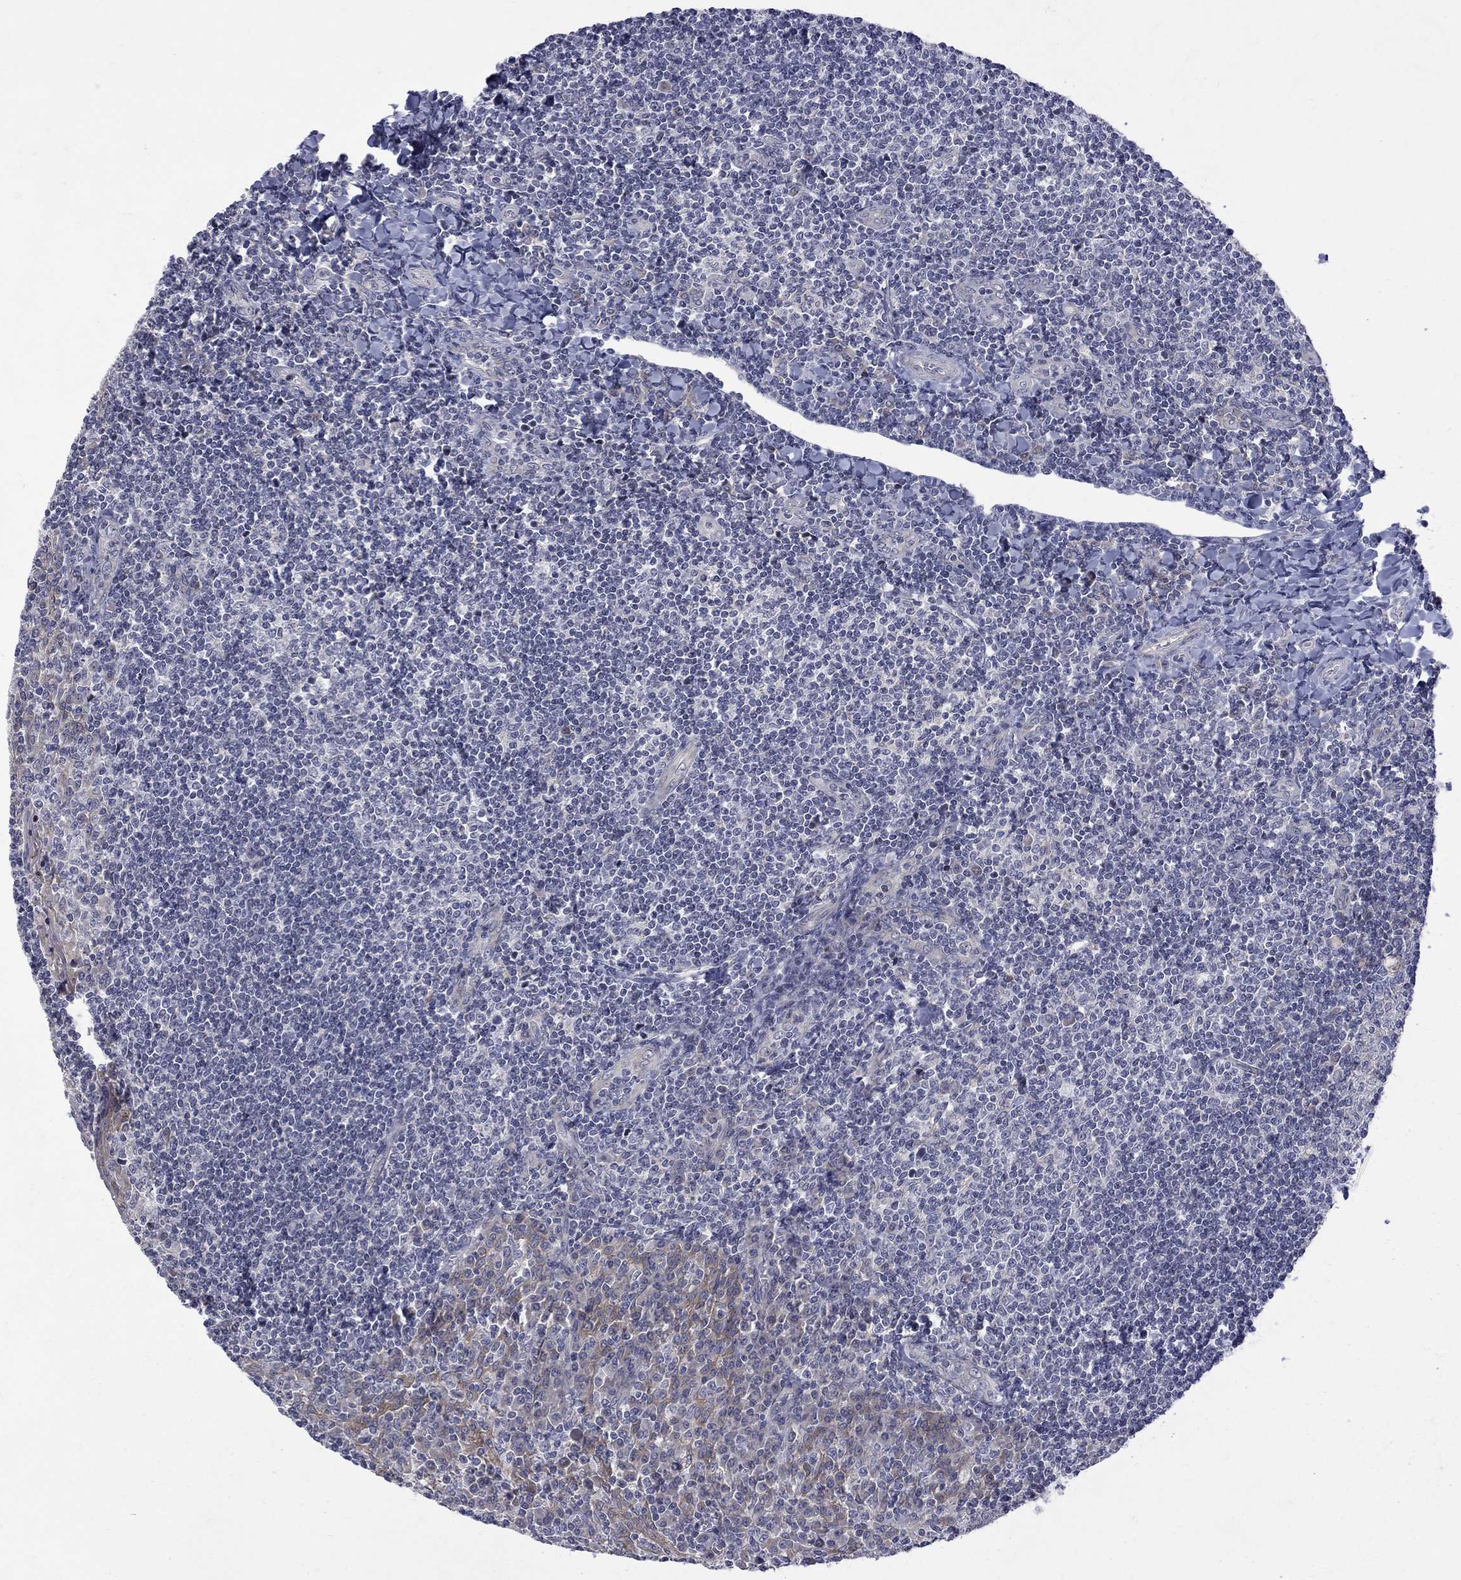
{"staining": {"intensity": "negative", "quantity": "none", "location": "none"}, "tissue": "tonsil", "cell_type": "Germinal center cells", "image_type": "normal", "snomed": [{"axis": "morphology", "description": "Normal tissue, NOS"}, {"axis": "topography", "description": "Tonsil"}], "caption": "IHC of normal tonsil displays no staining in germinal center cells. Nuclei are stained in blue.", "gene": "SH2B1", "patient": {"sex": "female", "age": 12}}